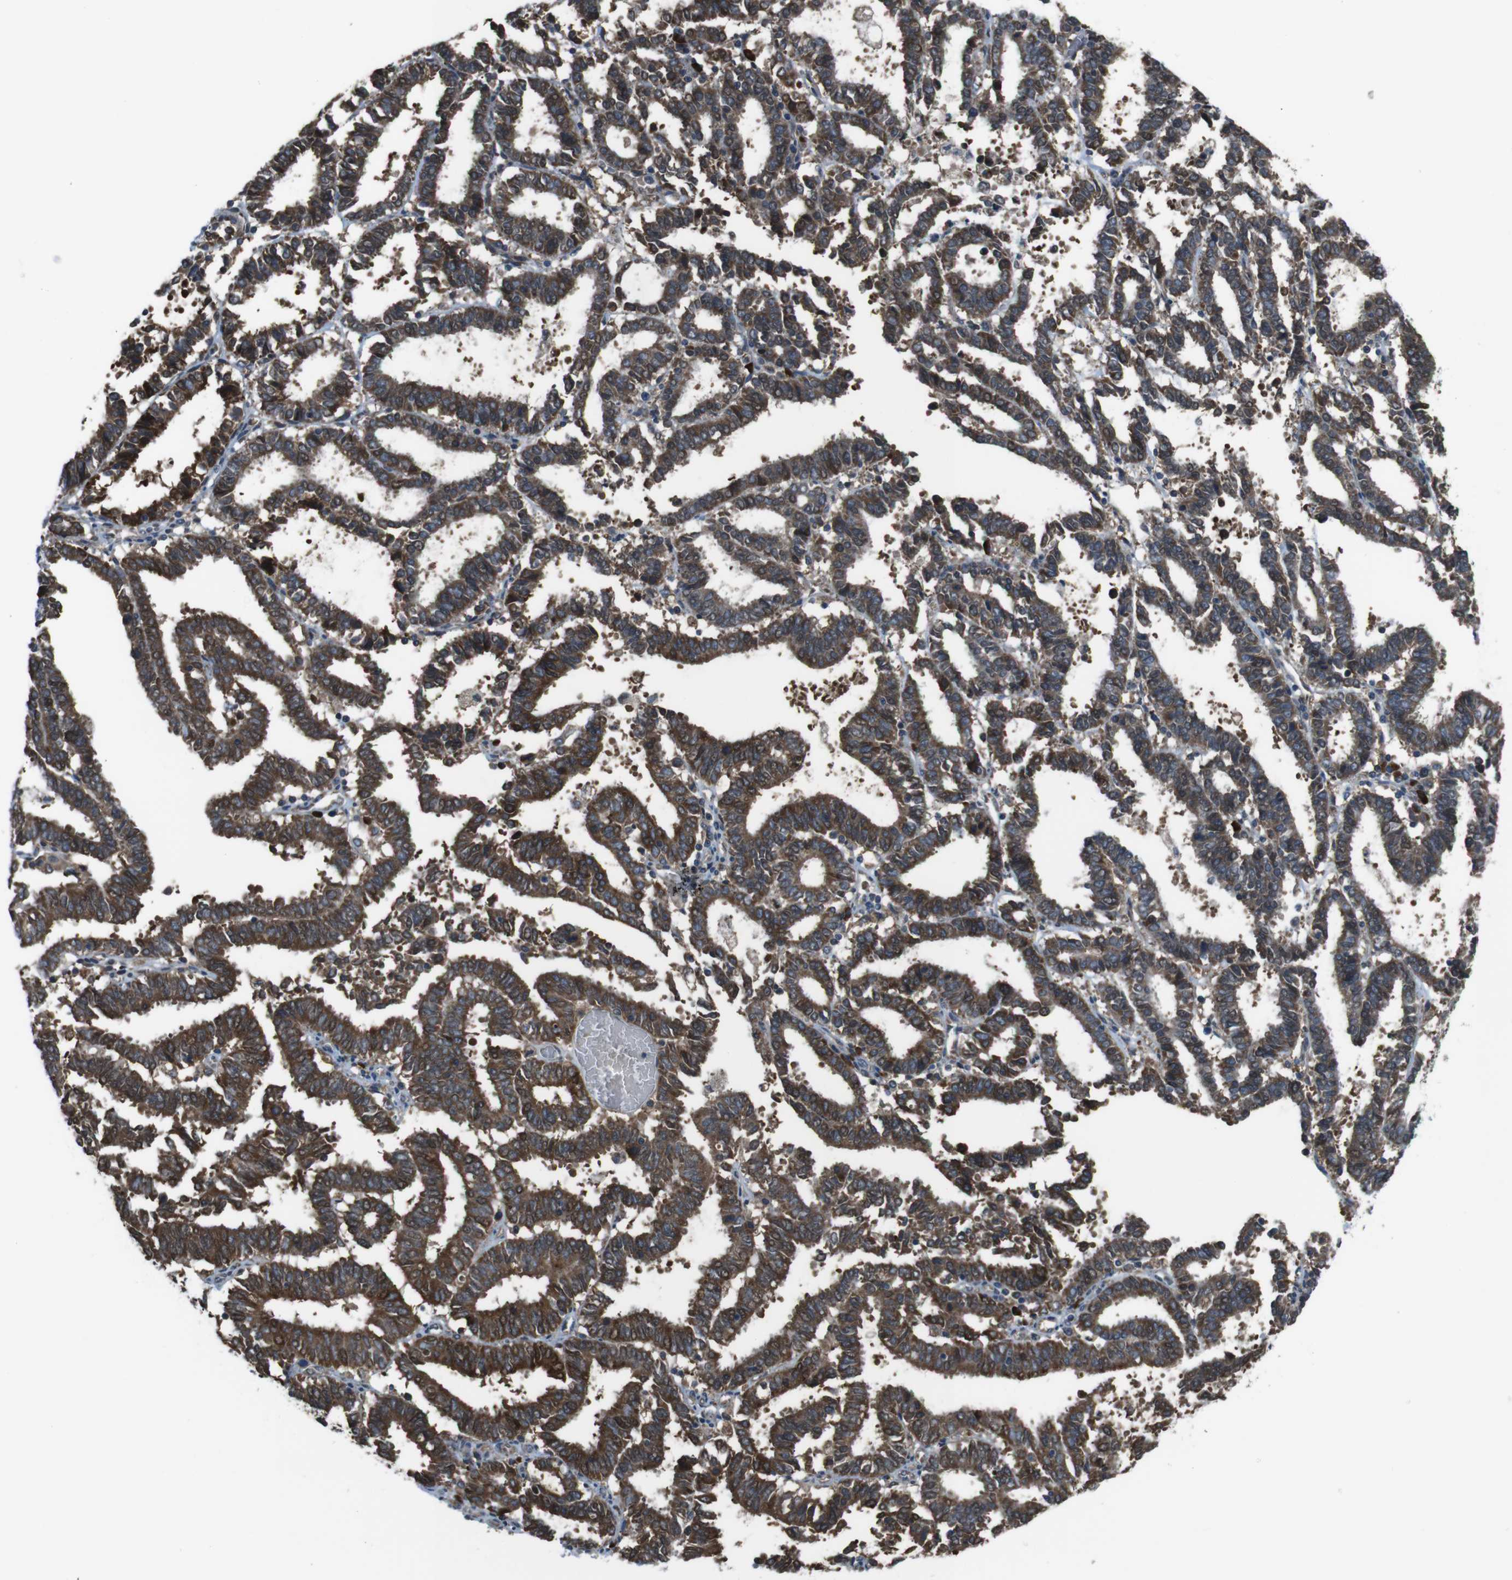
{"staining": {"intensity": "strong", "quantity": ">75%", "location": "cytoplasmic/membranous"}, "tissue": "endometrial cancer", "cell_type": "Tumor cells", "image_type": "cancer", "snomed": [{"axis": "morphology", "description": "Adenocarcinoma, NOS"}, {"axis": "topography", "description": "Uterus"}], "caption": "This photomicrograph exhibits adenocarcinoma (endometrial) stained with immunohistochemistry to label a protein in brown. The cytoplasmic/membranous of tumor cells show strong positivity for the protein. Nuclei are counter-stained blue.", "gene": "SSR3", "patient": {"sex": "female", "age": 83}}